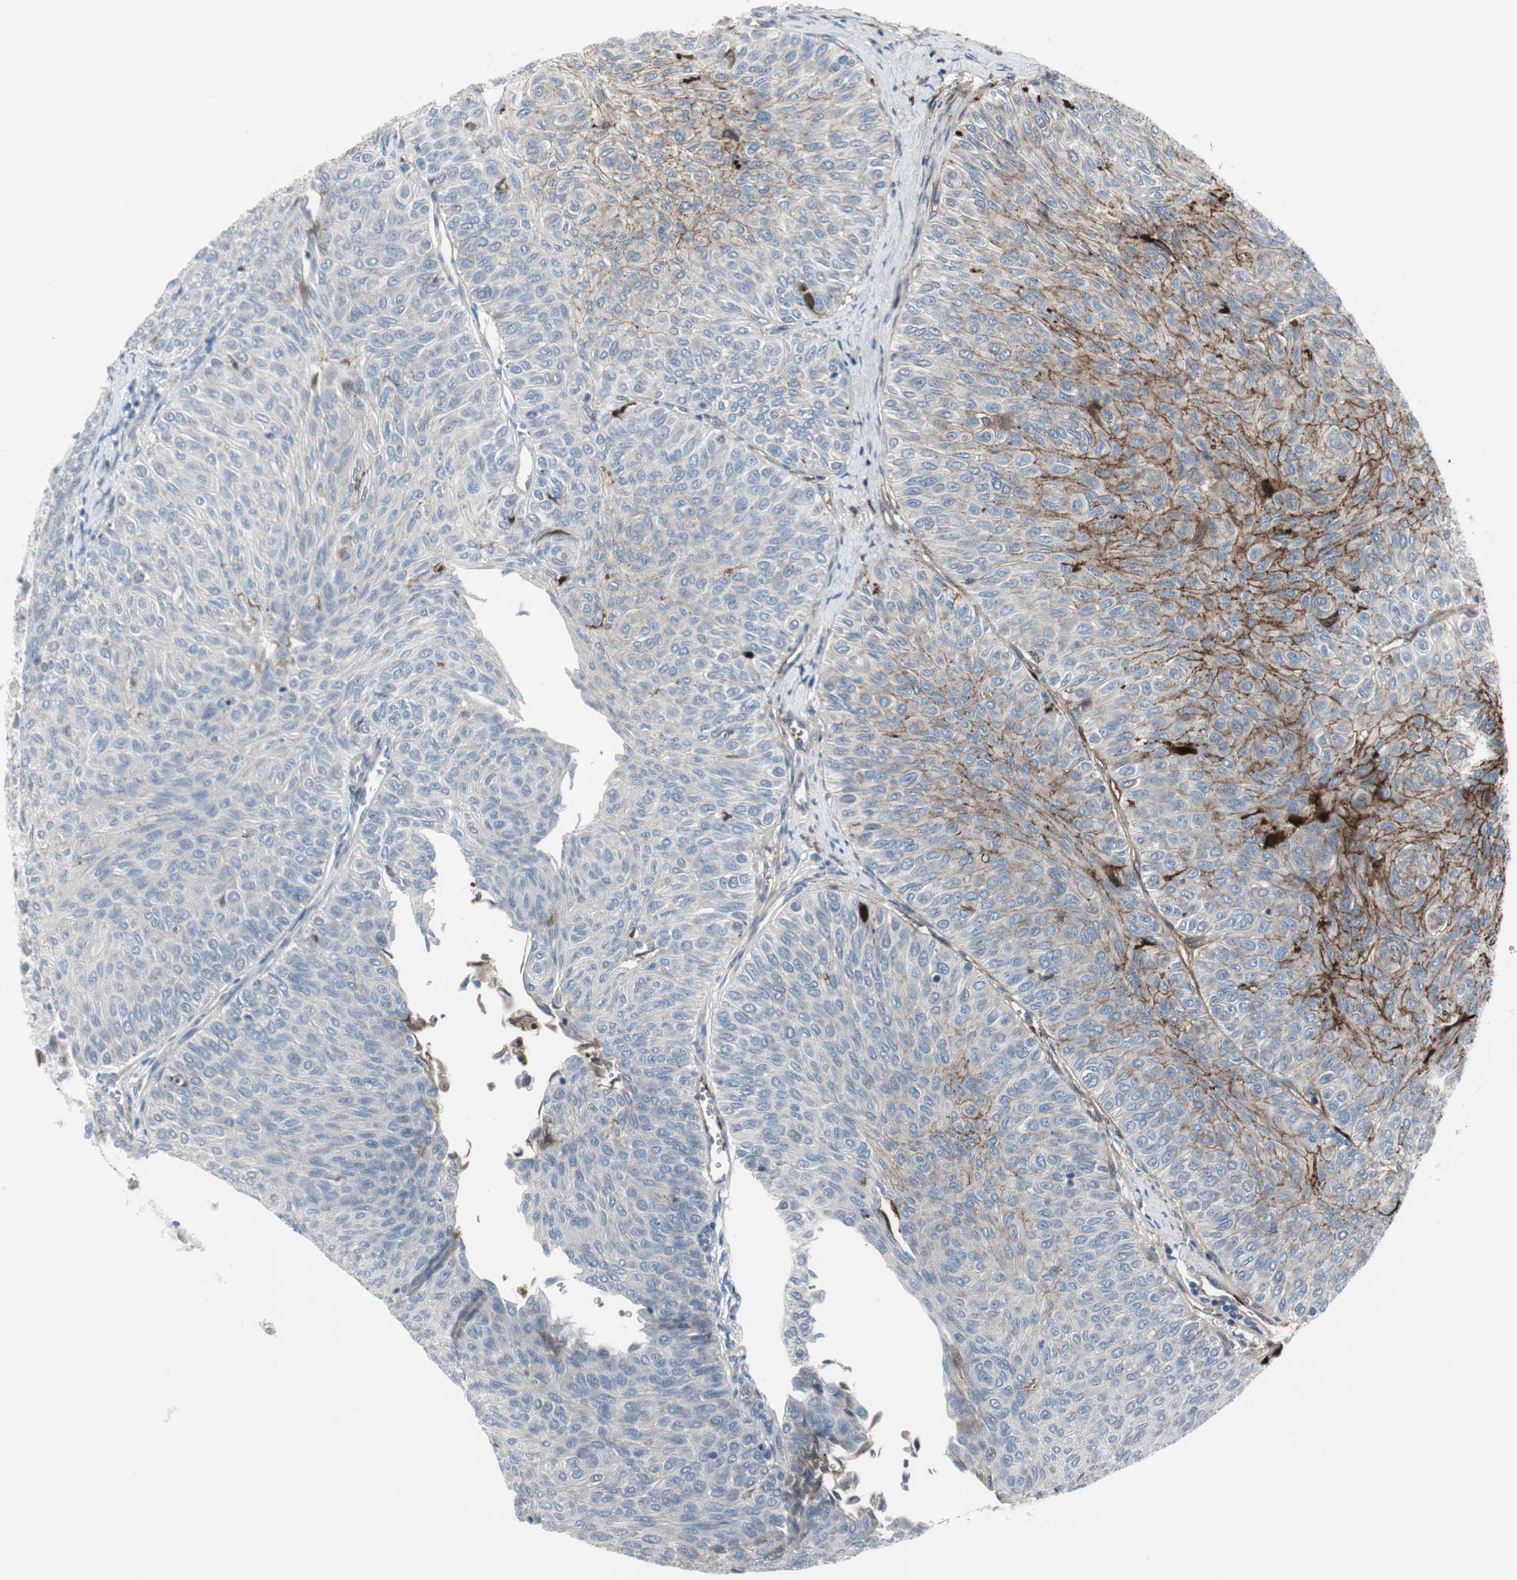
{"staining": {"intensity": "weak", "quantity": "<25%", "location": "cytoplasmic/membranous"}, "tissue": "urothelial cancer", "cell_type": "Tumor cells", "image_type": "cancer", "snomed": [{"axis": "morphology", "description": "Urothelial carcinoma, Low grade"}, {"axis": "topography", "description": "Urinary bladder"}], "caption": "High power microscopy histopathology image of an IHC histopathology image of urothelial cancer, revealing no significant positivity in tumor cells.", "gene": "PIGR", "patient": {"sex": "male", "age": 78}}